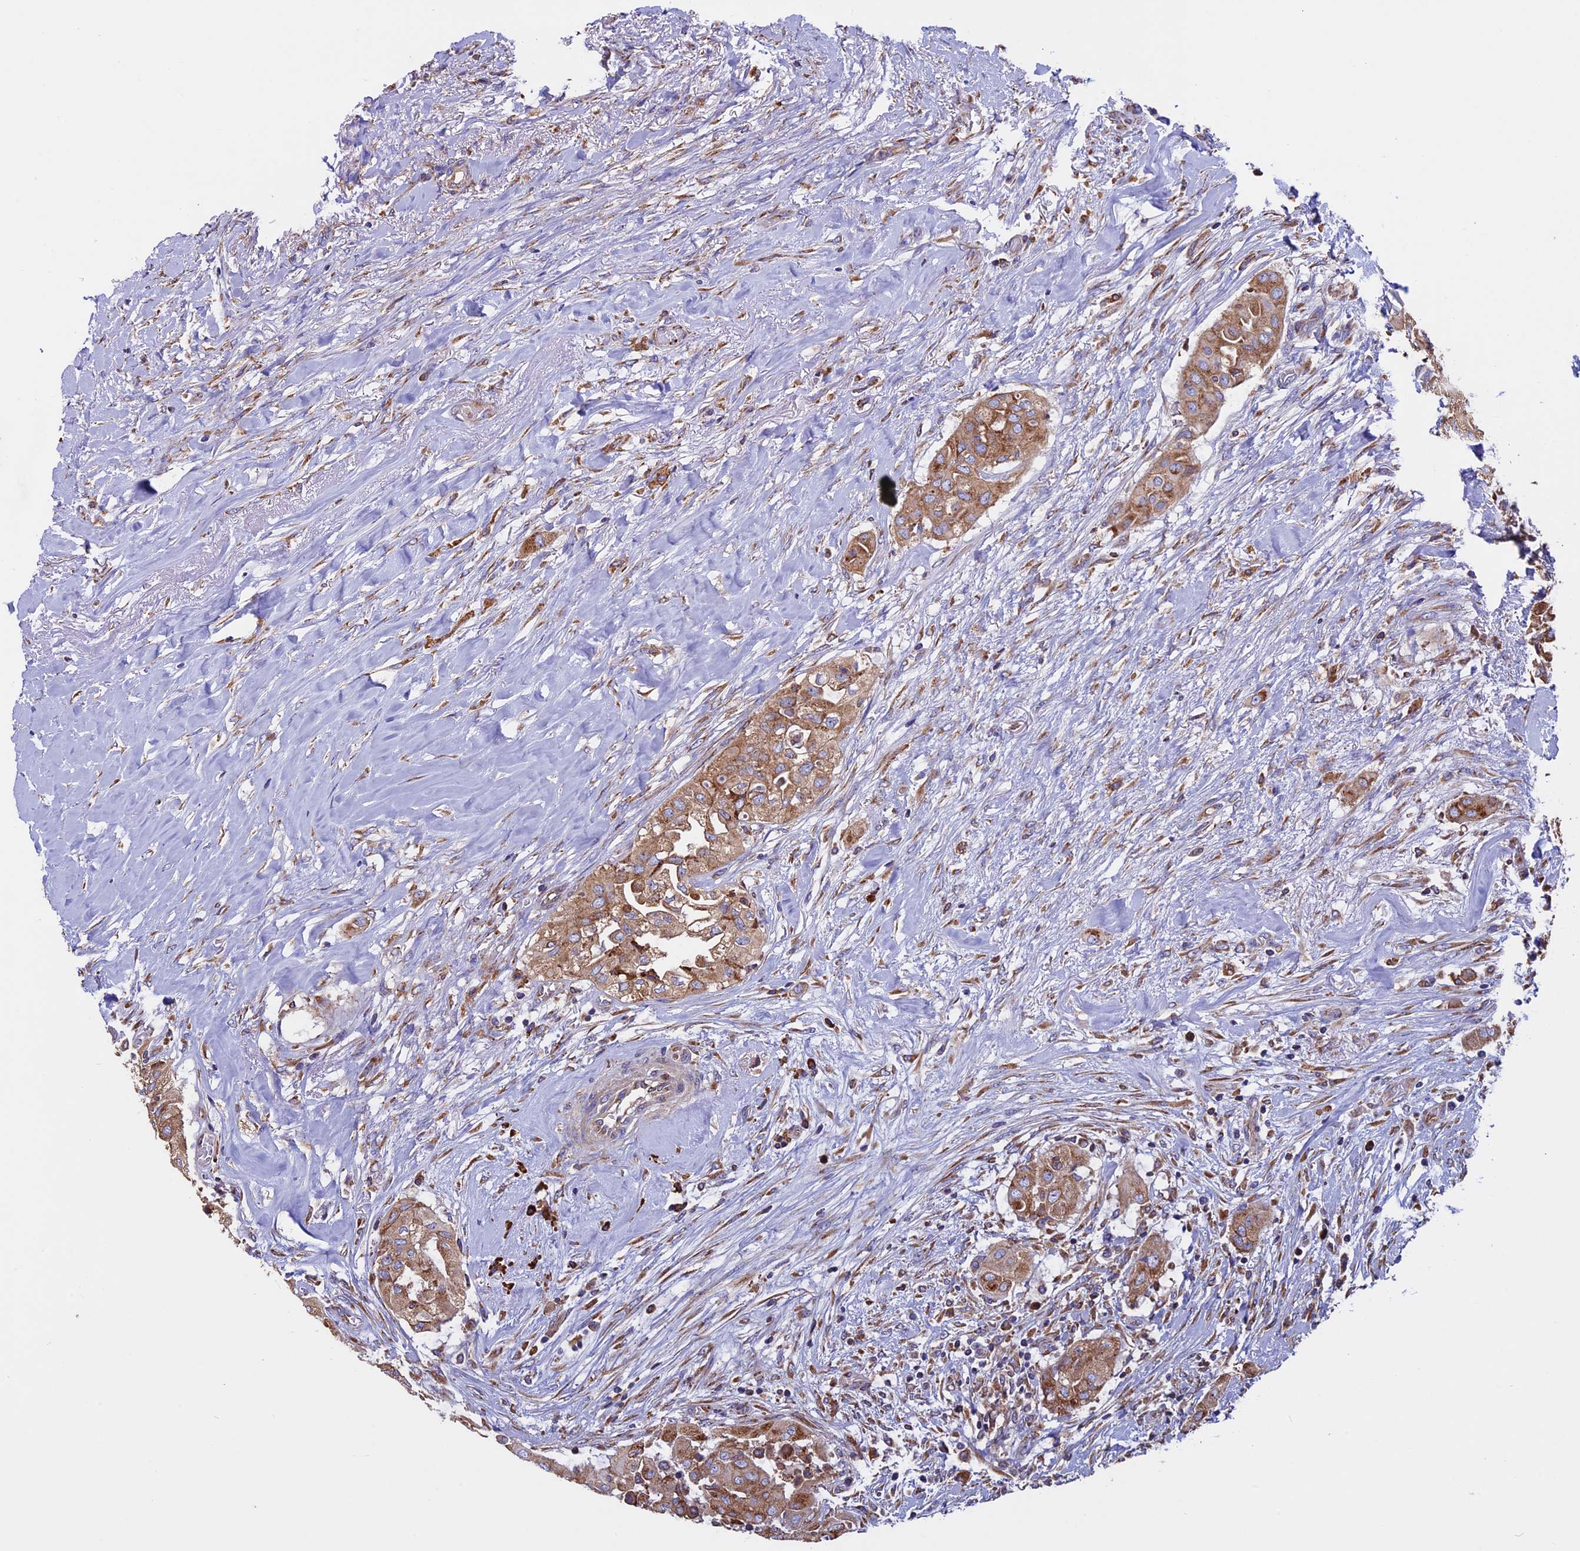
{"staining": {"intensity": "moderate", "quantity": ">75%", "location": "cytoplasmic/membranous"}, "tissue": "thyroid cancer", "cell_type": "Tumor cells", "image_type": "cancer", "snomed": [{"axis": "morphology", "description": "Papillary adenocarcinoma, NOS"}, {"axis": "topography", "description": "Thyroid gland"}], "caption": "Tumor cells demonstrate medium levels of moderate cytoplasmic/membranous positivity in approximately >75% of cells in thyroid papillary adenocarcinoma.", "gene": "BTBD3", "patient": {"sex": "female", "age": 59}}